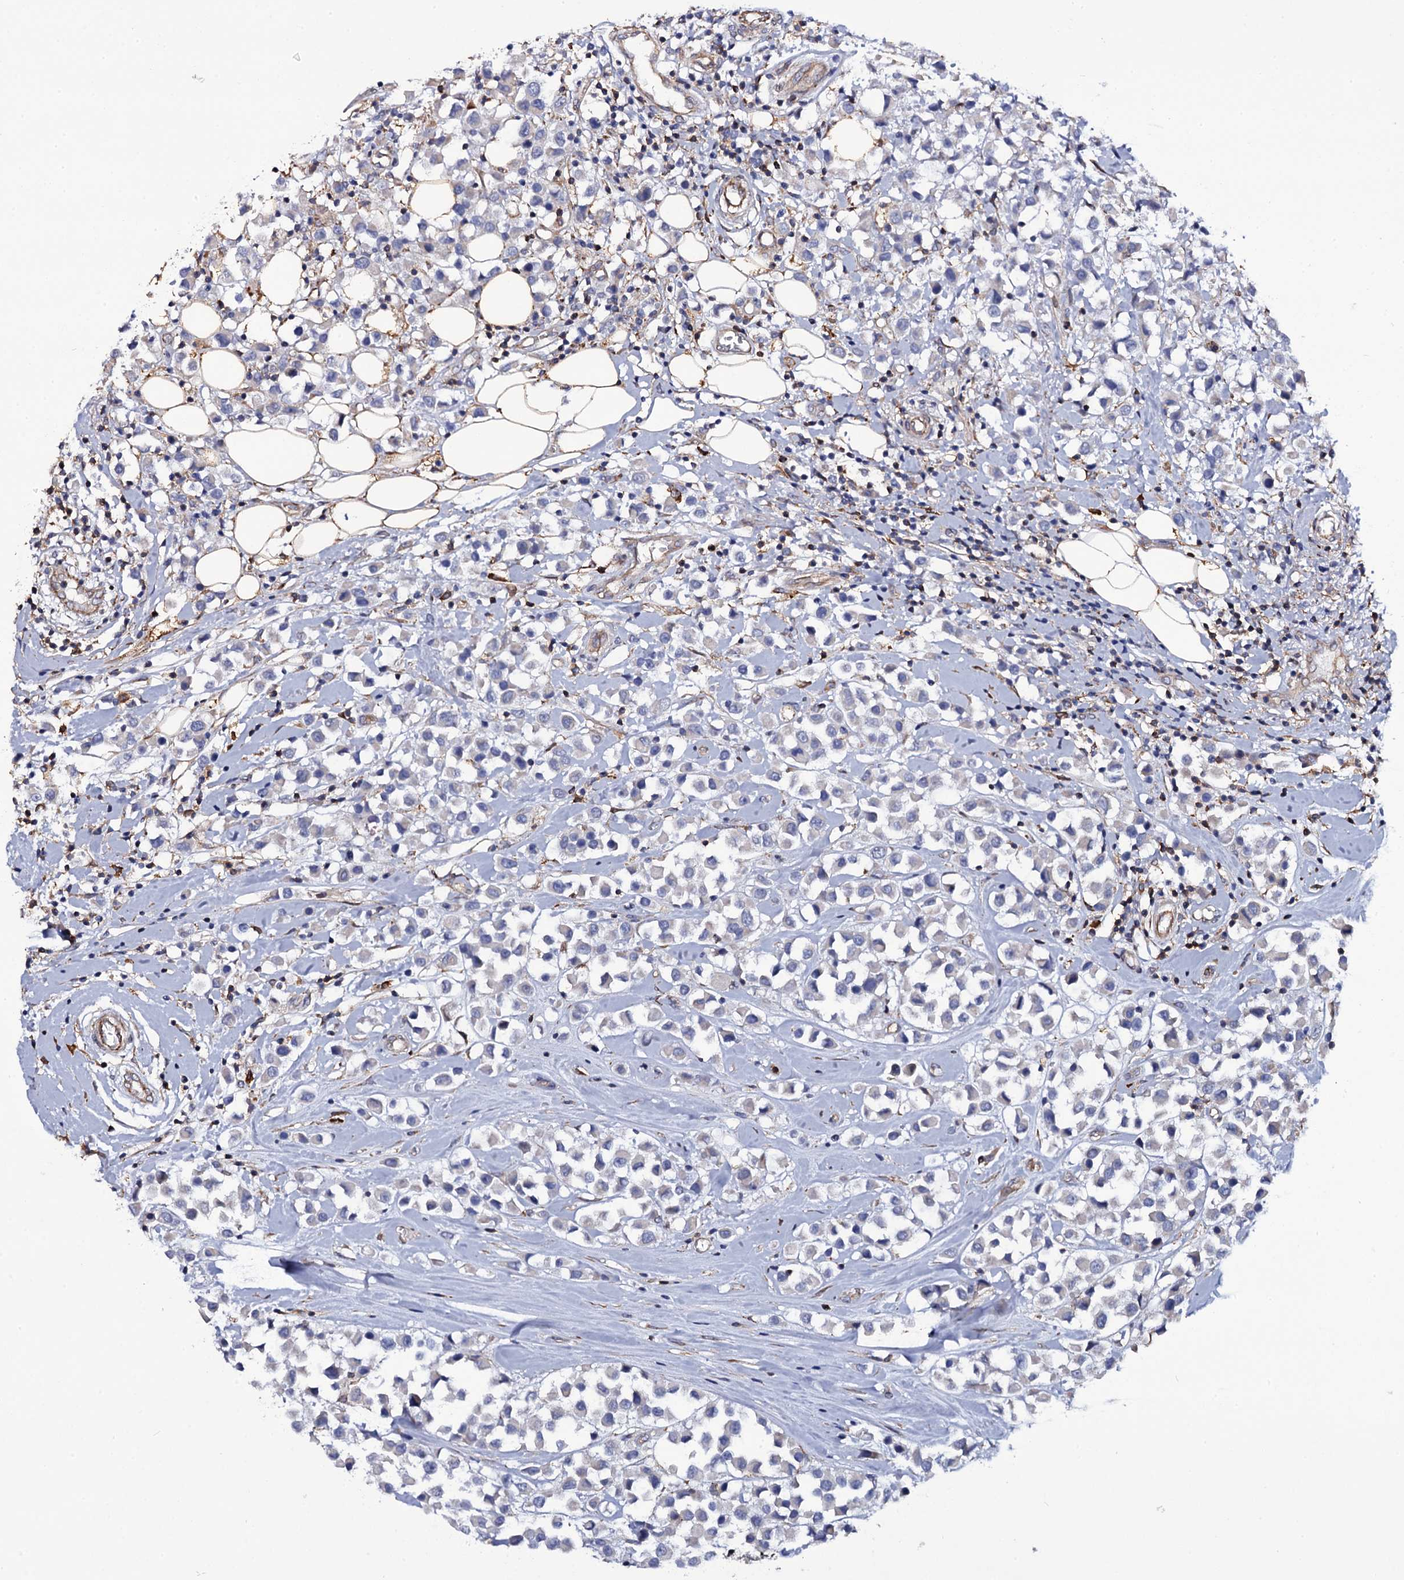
{"staining": {"intensity": "negative", "quantity": "none", "location": "none"}, "tissue": "breast cancer", "cell_type": "Tumor cells", "image_type": "cancer", "snomed": [{"axis": "morphology", "description": "Duct carcinoma"}, {"axis": "topography", "description": "Breast"}], "caption": "Tumor cells are negative for brown protein staining in breast cancer.", "gene": "TTC23", "patient": {"sex": "female", "age": 61}}